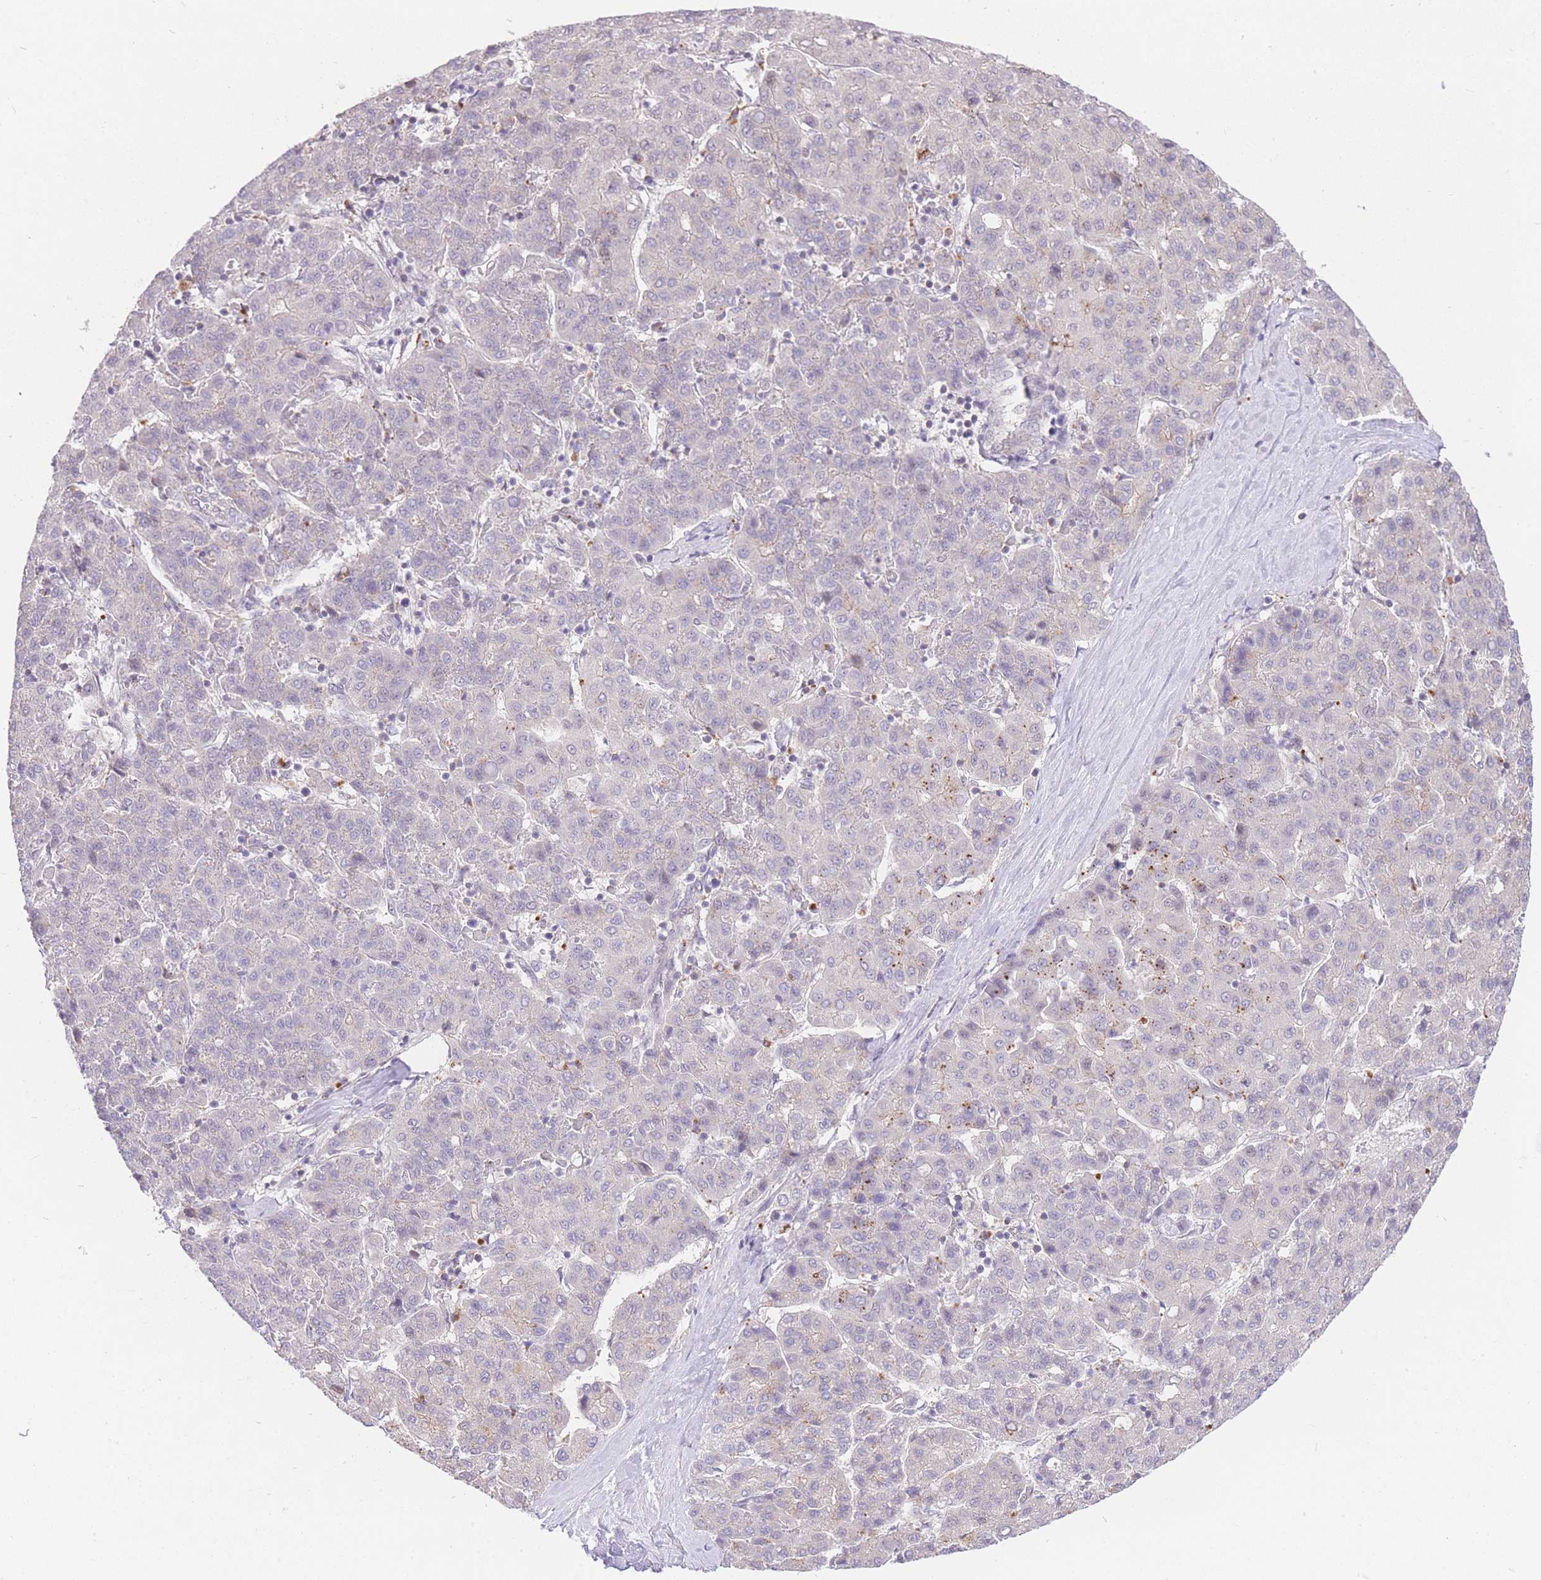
{"staining": {"intensity": "negative", "quantity": "none", "location": "none"}, "tissue": "liver cancer", "cell_type": "Tumor cells", "image_type": "cancer", "snomed": [{"axis": "morphology", "description": "Carcinoma, Hepatocellular, NOS"}, {"axis": "topography", "description": "Liver"}], "caption": "Immunohistochemistry (IHC) micrograph of human liver cancer stained for a protein (brown), which exhibits no expression in tumor cells. The staining is performed using DAB brown chromogen with nuclei counter-stained in using hematoxylin.", "gene": "UBXN7", "patient": {"sex": "male", "age": 65}}